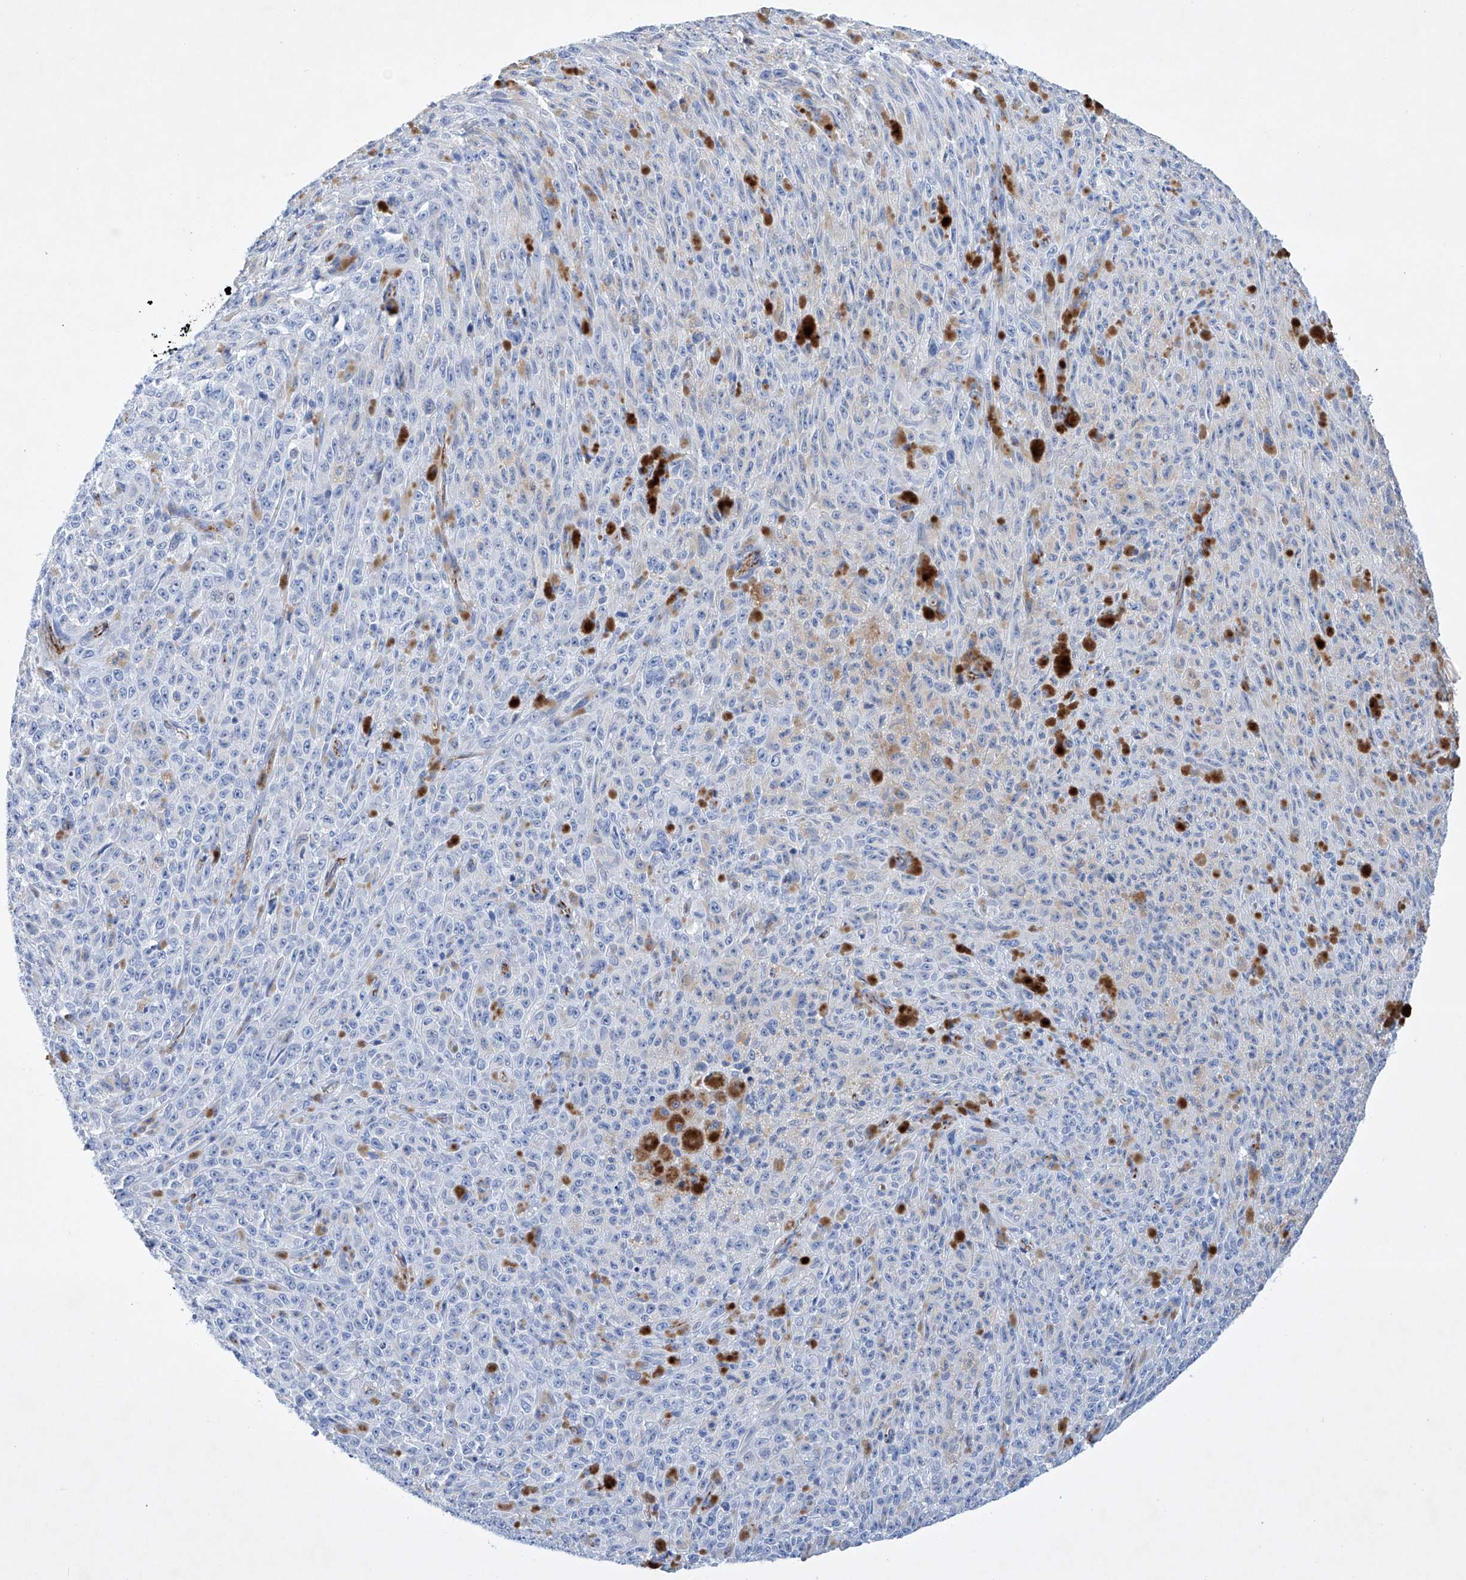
{"staining": {"intensity": "negative", "quantity": "none", "location": "none"}, "tissue": "melanoma", "cell_type": "Tumor cells", "image_type": "cancer", "snomed": [{"axis": "morphology", "description": "Malignant melanoma, NOS"}, {"axis": "topography", "description": "Skin"}], "caption": "There is no significant staining in tumor cells of melanoma.", "gene": "ETV7", "patient": {"sex": "female", "age": 82}}